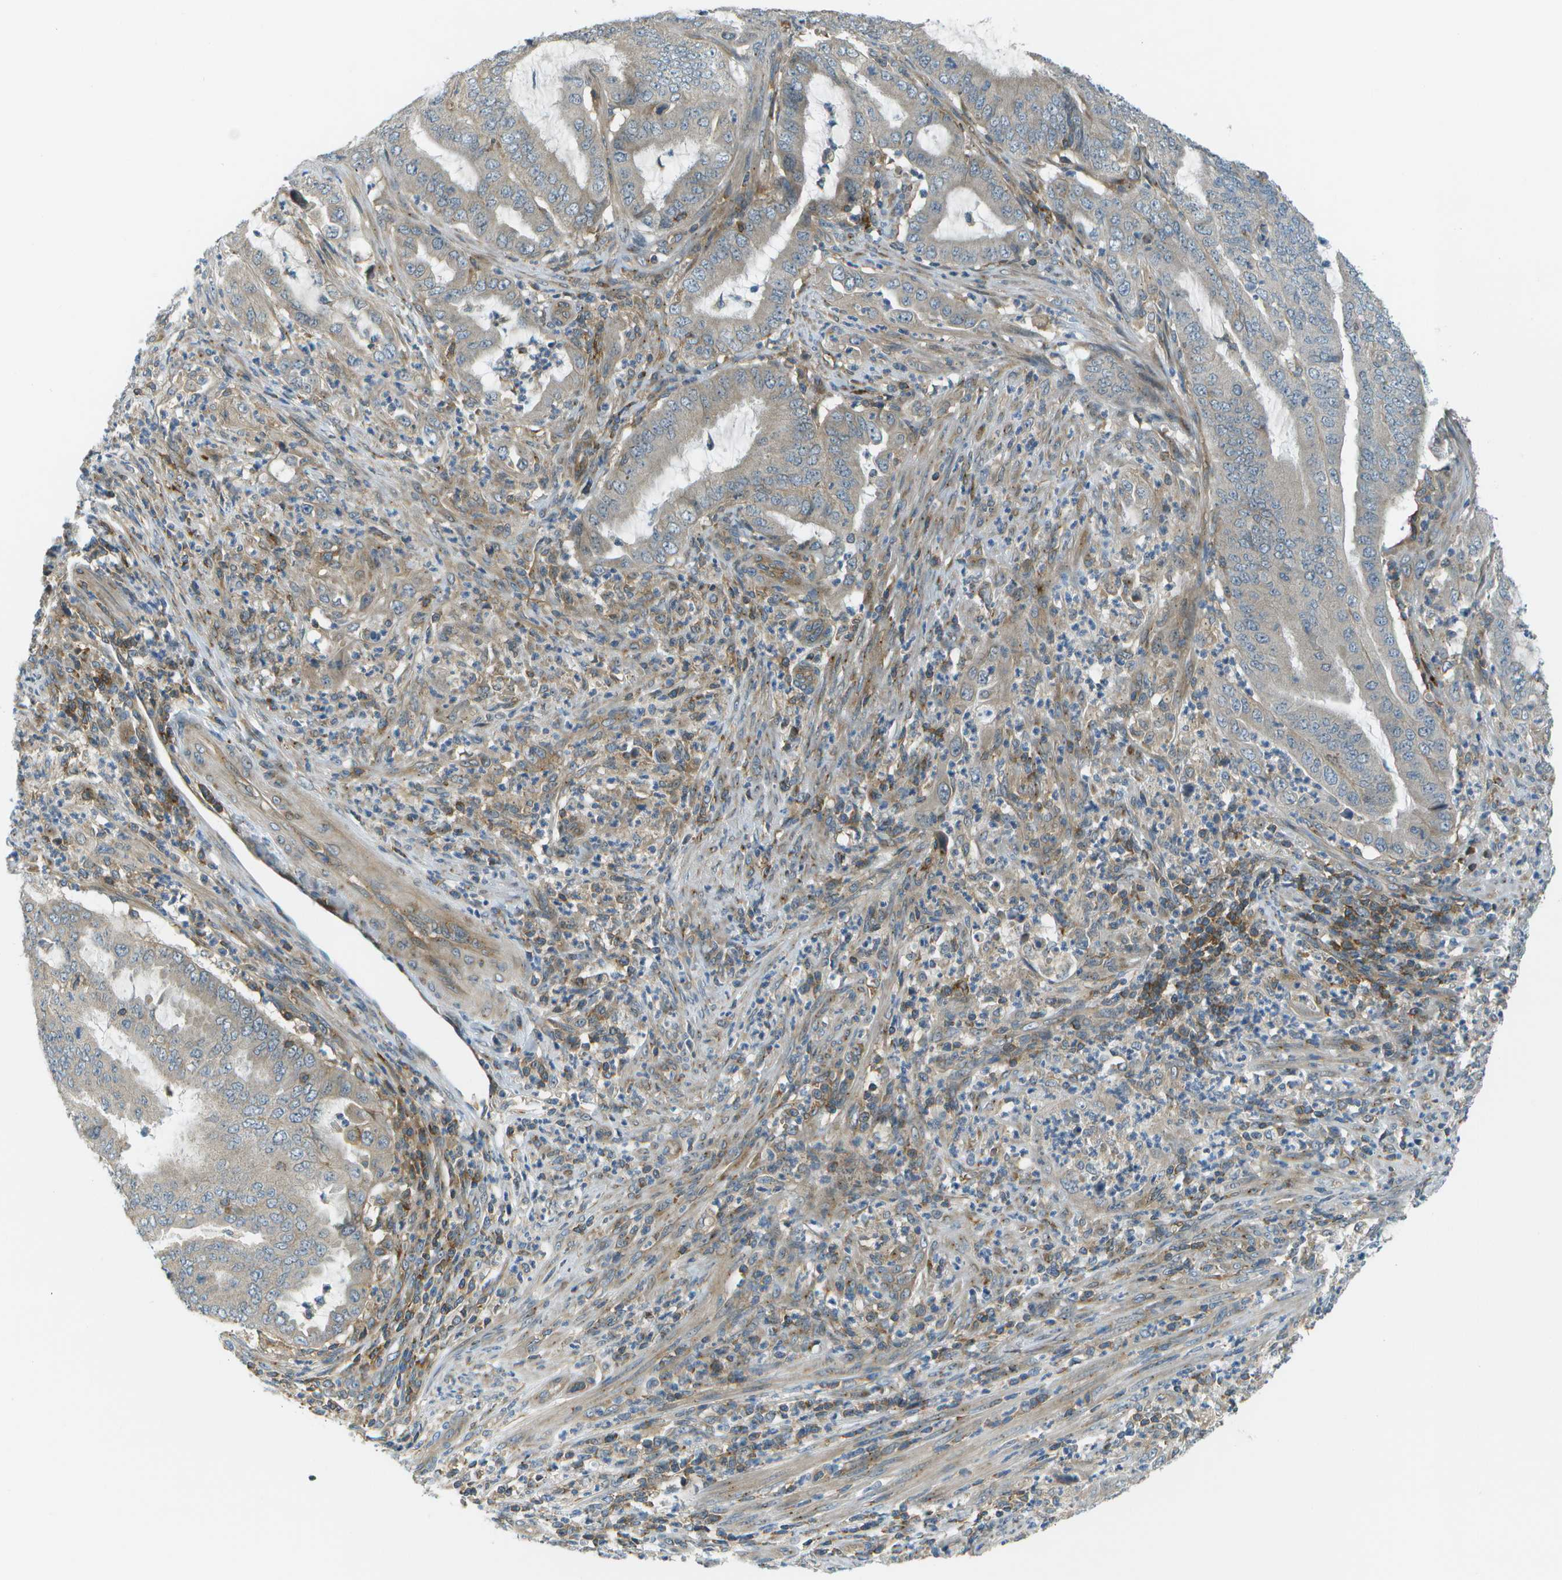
{"staining": {"intensity": "weak", "quantity": "25%-75%", "location": "cytoplasmic/membranous"}, "tissue": "endometrial cancer", "cell_type": "Tumor cells", "image_type": "cancer", "snomed": [{"axis": "morphology", "description": "Adenocarcinoma, NOS"}, {"axis": "topography", "description": "Endometrium"}], "caption": "A histopathology image of human endometrial cancer (adenocarcinoma) stained for a protein exhibits weak cytoplasmic/membranous brown staining in tumor cells.", "gene": "CTIF", "patient": {"sex": "female", "age": 70}}